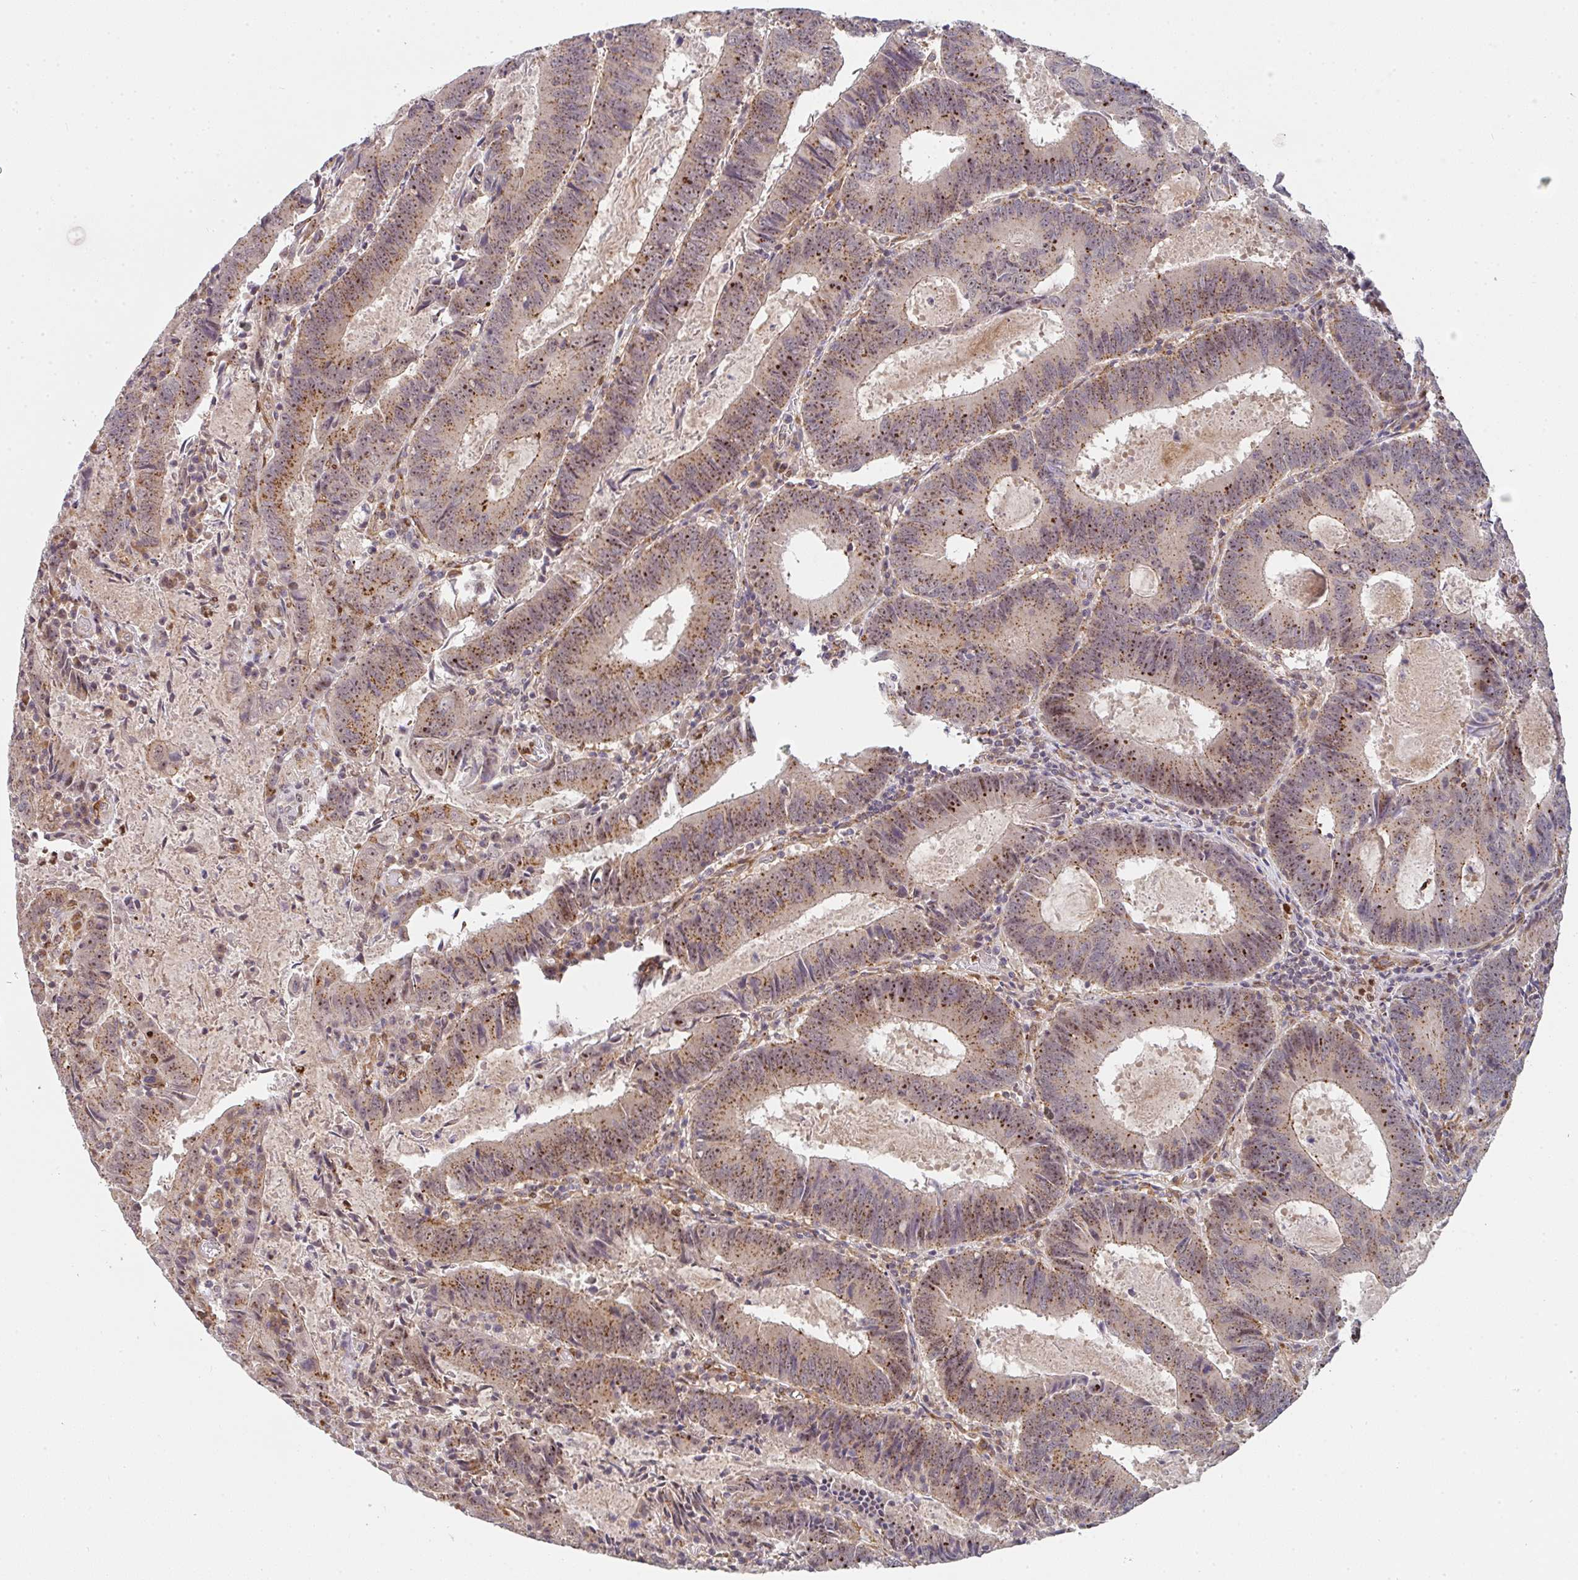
{"staining": {"intensity": "moderate", "quantity": "25%-75%", "location": "cytoplasmic/membranous"}, "tissue": "colorectal cancer", "cell_type": "Tumor cells", "image_type": "cancer", "snomed": [{"axis": "morphology", "description": "Adenocarcinoma, NOS"}, {"axis": "topography", "description": "Colon"}], "caption": "Moderate cytoplasmic/membranous expression is identified in approximately 25%-75% of tumor cells in colorectal adenocarcinoma.", "gene": "SIMC1", "patient": {"sex": "male", "age": 67}}